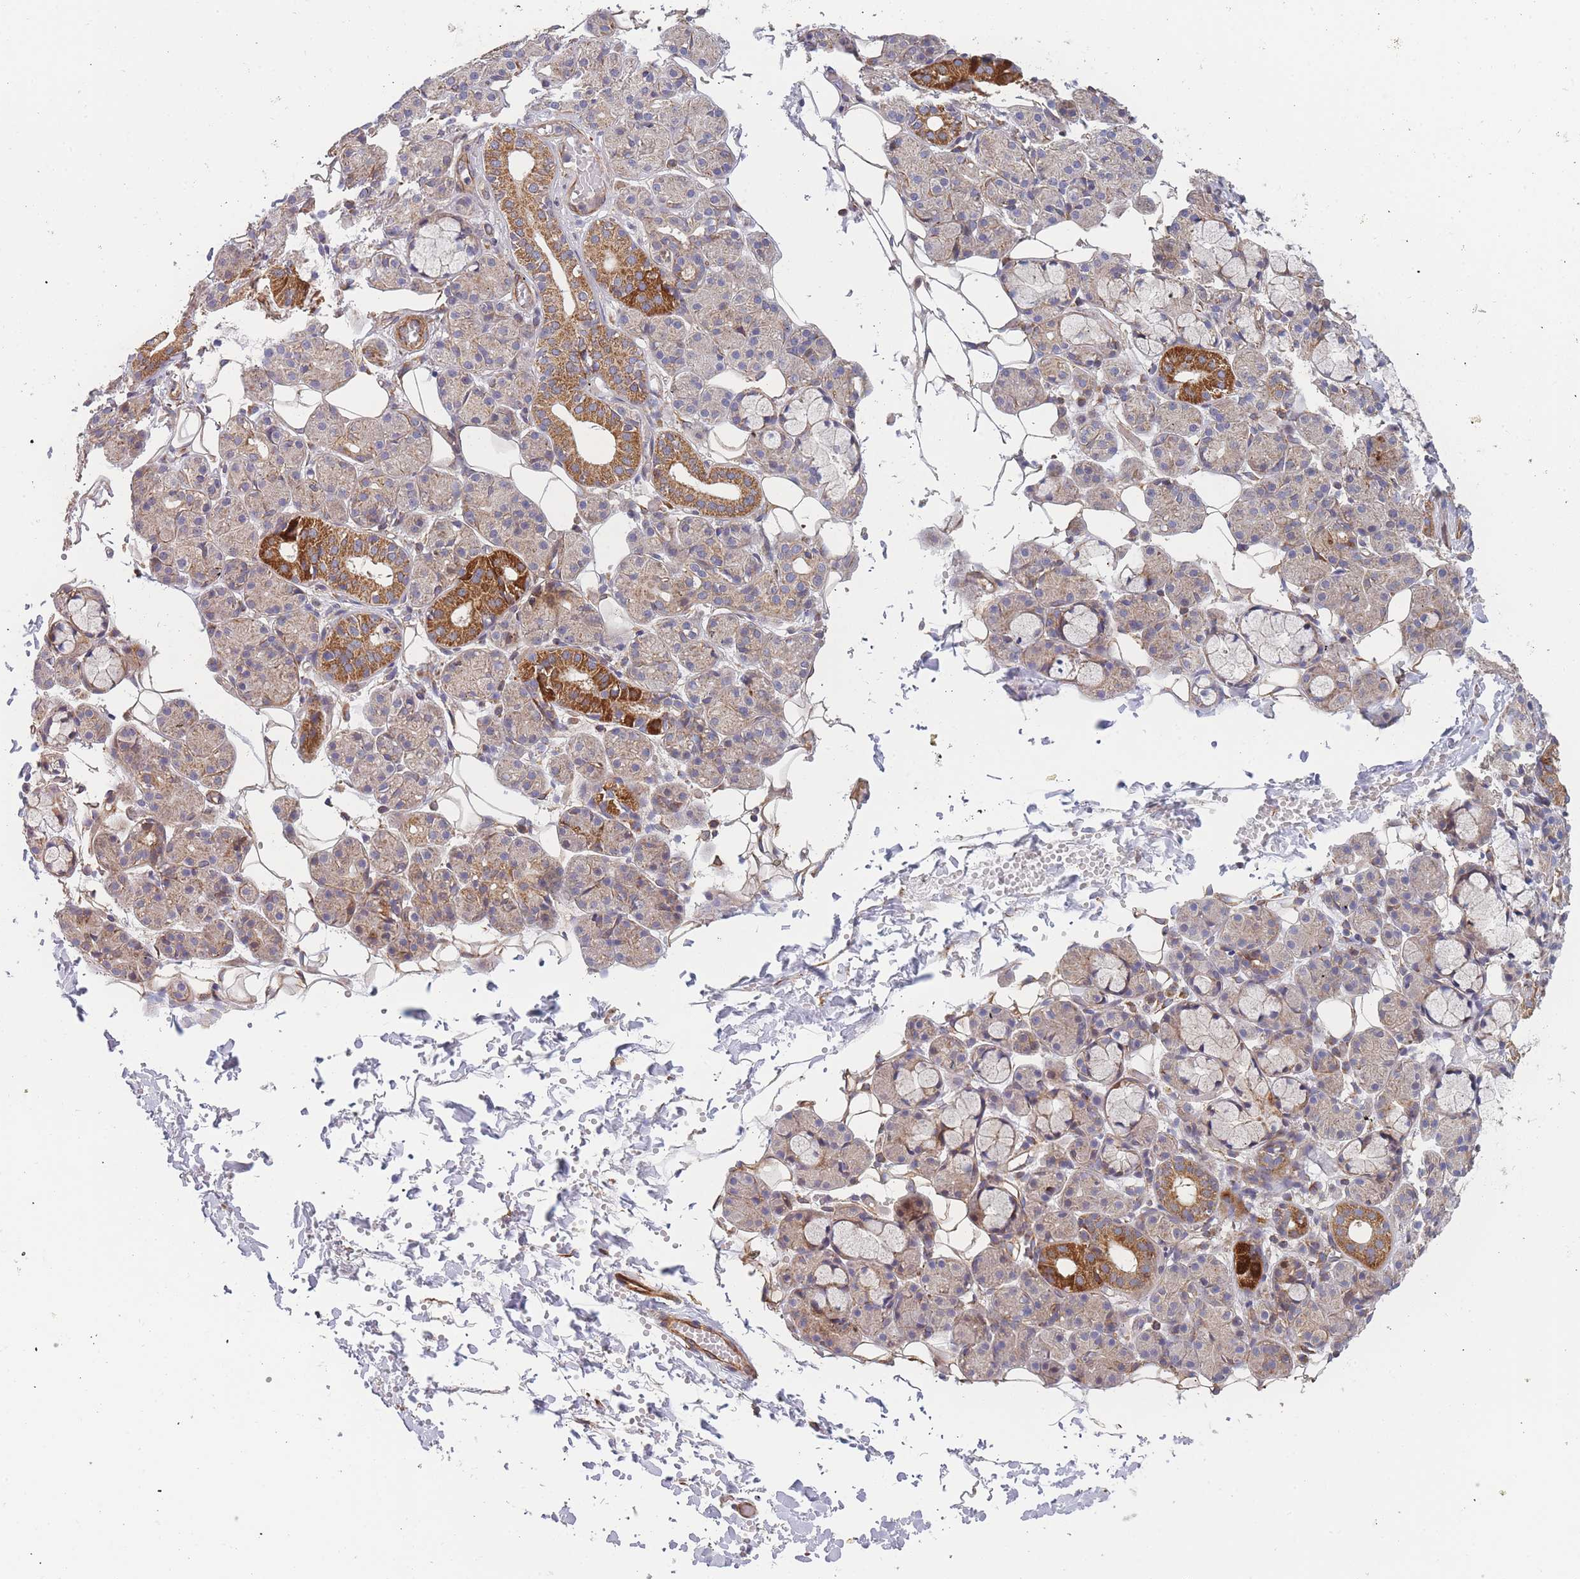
{"staining": {"intensity": "strong", "quantity": "<25%", "location": "cytoplasmic/membranous"}, "tissue": "salivary gland", "cell_type": "Glandular cells", "image_type": "normal", "snomed": [{"axis": "morphology", "description": "Normal tissue, NOS"}, {"axis": "topography", "description": "Salivary gland"}], "caption": "Immunohistochemistry (IHC) micrograph of normal salivary gland: salivary gland stained using IHC displays medium levels of strong protein expression localized specifically in the cytoplasmic/membranous of glandular cells, appearing as a cytoplasmic/membranous brown color.", "gene": "MTRES1", "patient": {"sex": "male", "age": 63}}